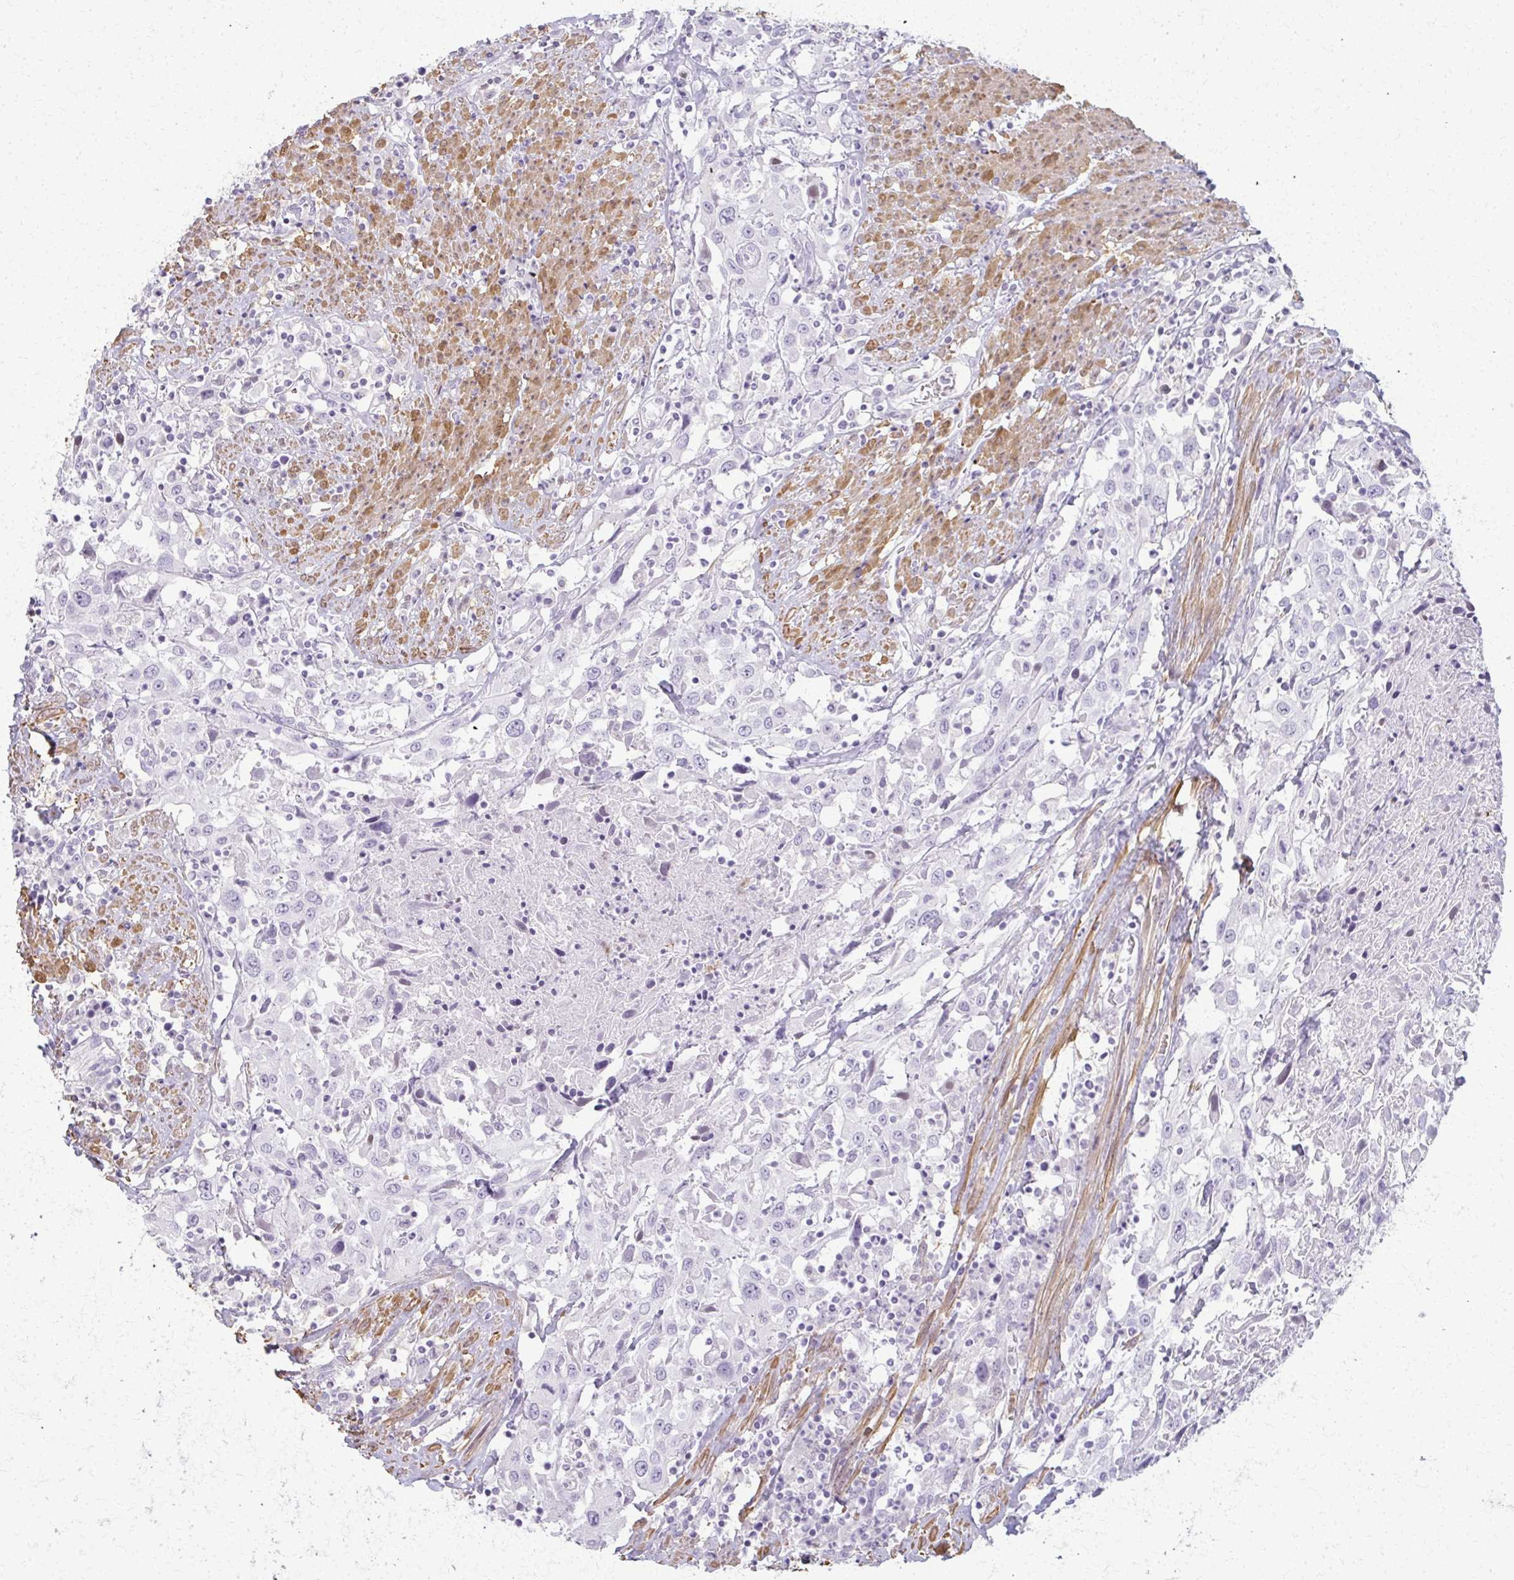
{"staining": {"intensity": "negative", "quantity": "none", "location": "none"}, "tissue": "urothelial cancer", "cell_type": "Tumor cells", "image_type": "cancer", "snomed": [{"axis": "morphology", "description": "Urothelial carcinoma, High grade"}, {"axis": "topography", "description": "Urinary bladder"}], "caption": "Tumor cells show no significant protein expression in urothelial cancer.", "gene": "CA3", "patient": {"sex": "male", "age": 61}}